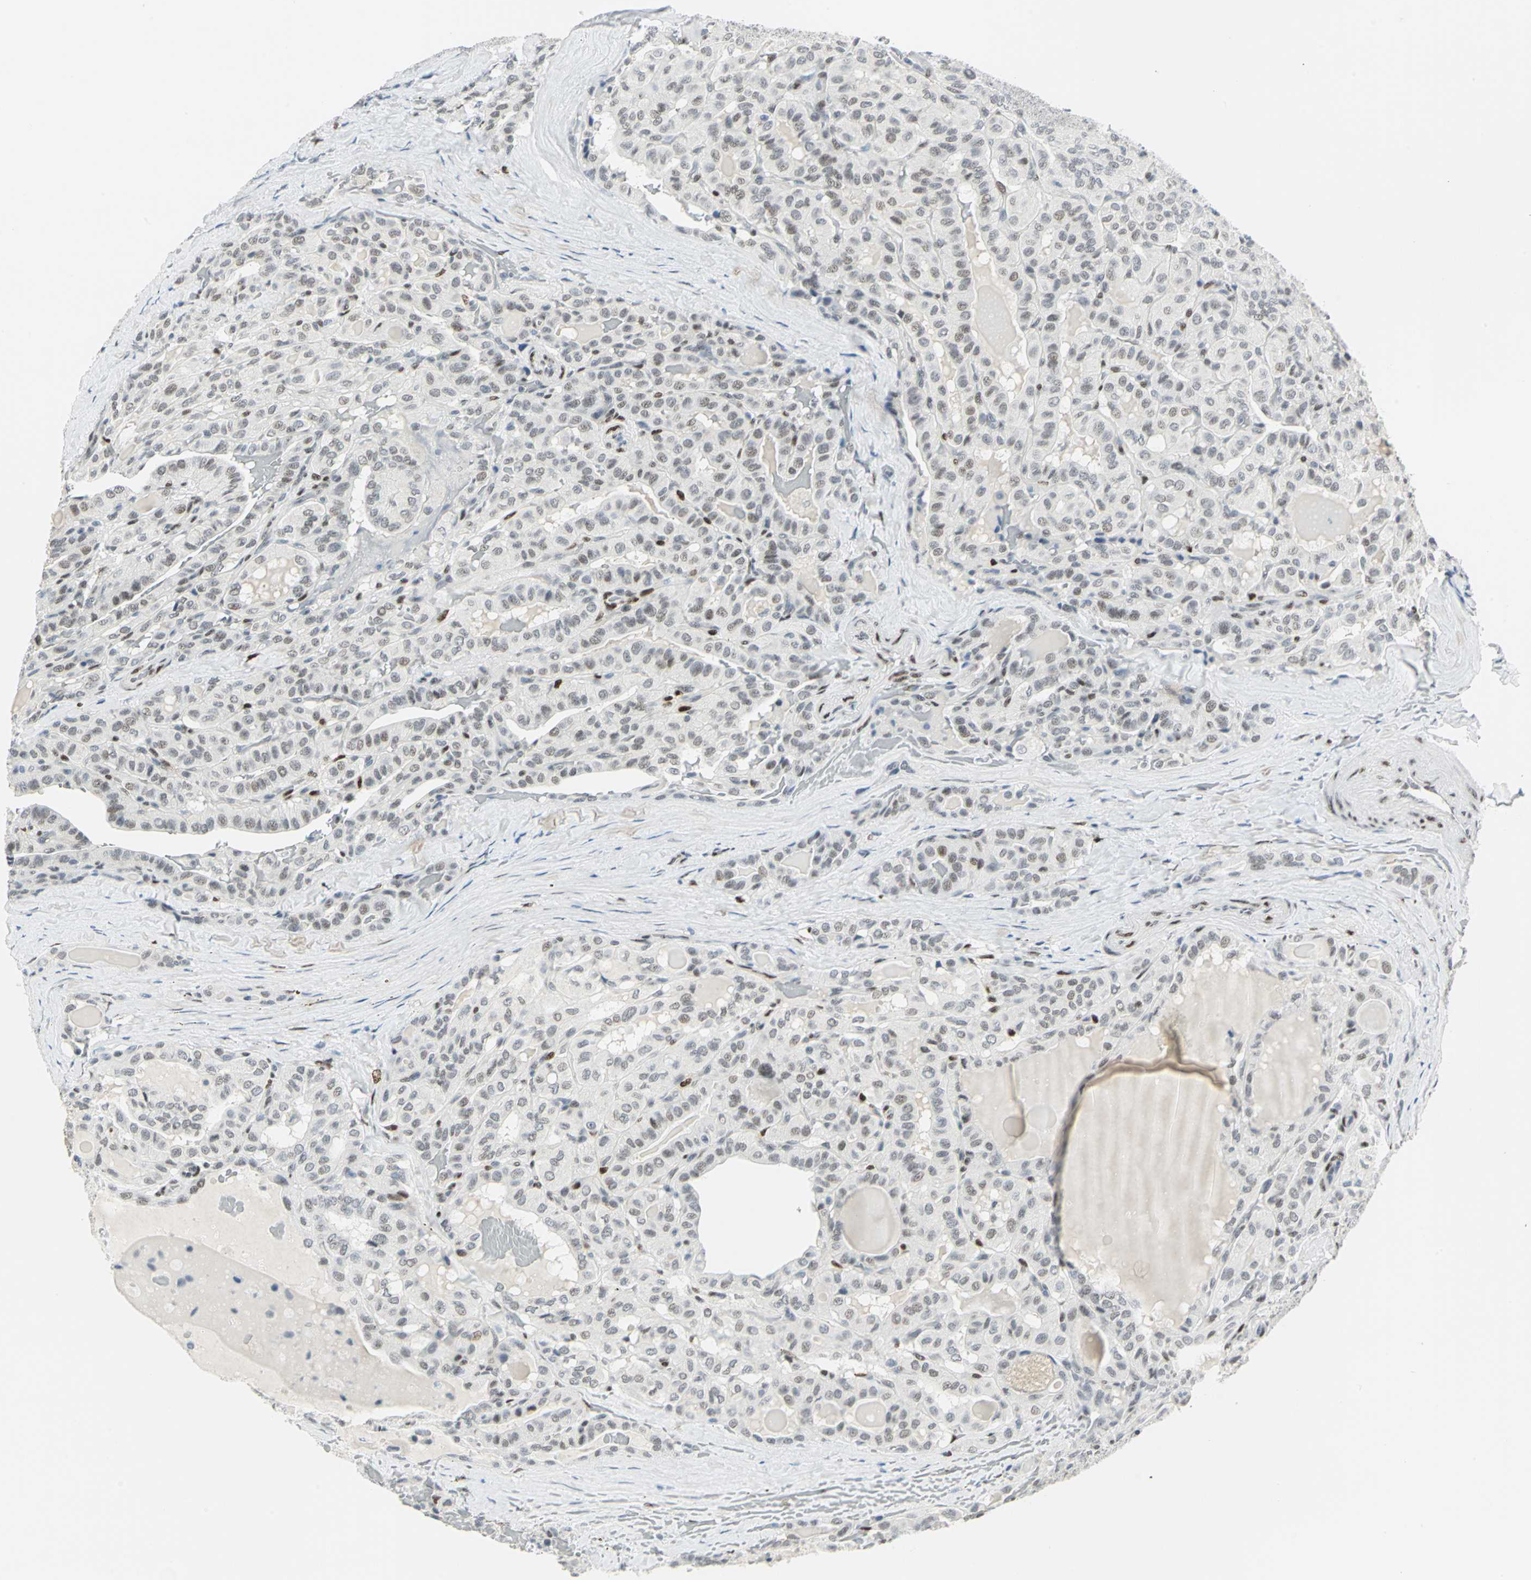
{"staining": {"intensity": "weak", "quantity": "25%-75%", "location": "nuclear"}, "tissue": "thyroid cancer", "cell_type": "Tumor cells", "image_type": "cancer", "snomed": [{"axis": "morphology", "description": "Papillary adenocarcinoma, NOS"}, {"axis": "topography", "description": "Thyroid gland"}], "caption": "Immunohistochemical staining of human thyroid cancer (papillary adenocarcinoma) reveals low levels of weak nuclear protein positivity in about 25%-75% of tumor cells.", "gene": "MEIS2", "patient": {"sex": "male", "age": 77}}